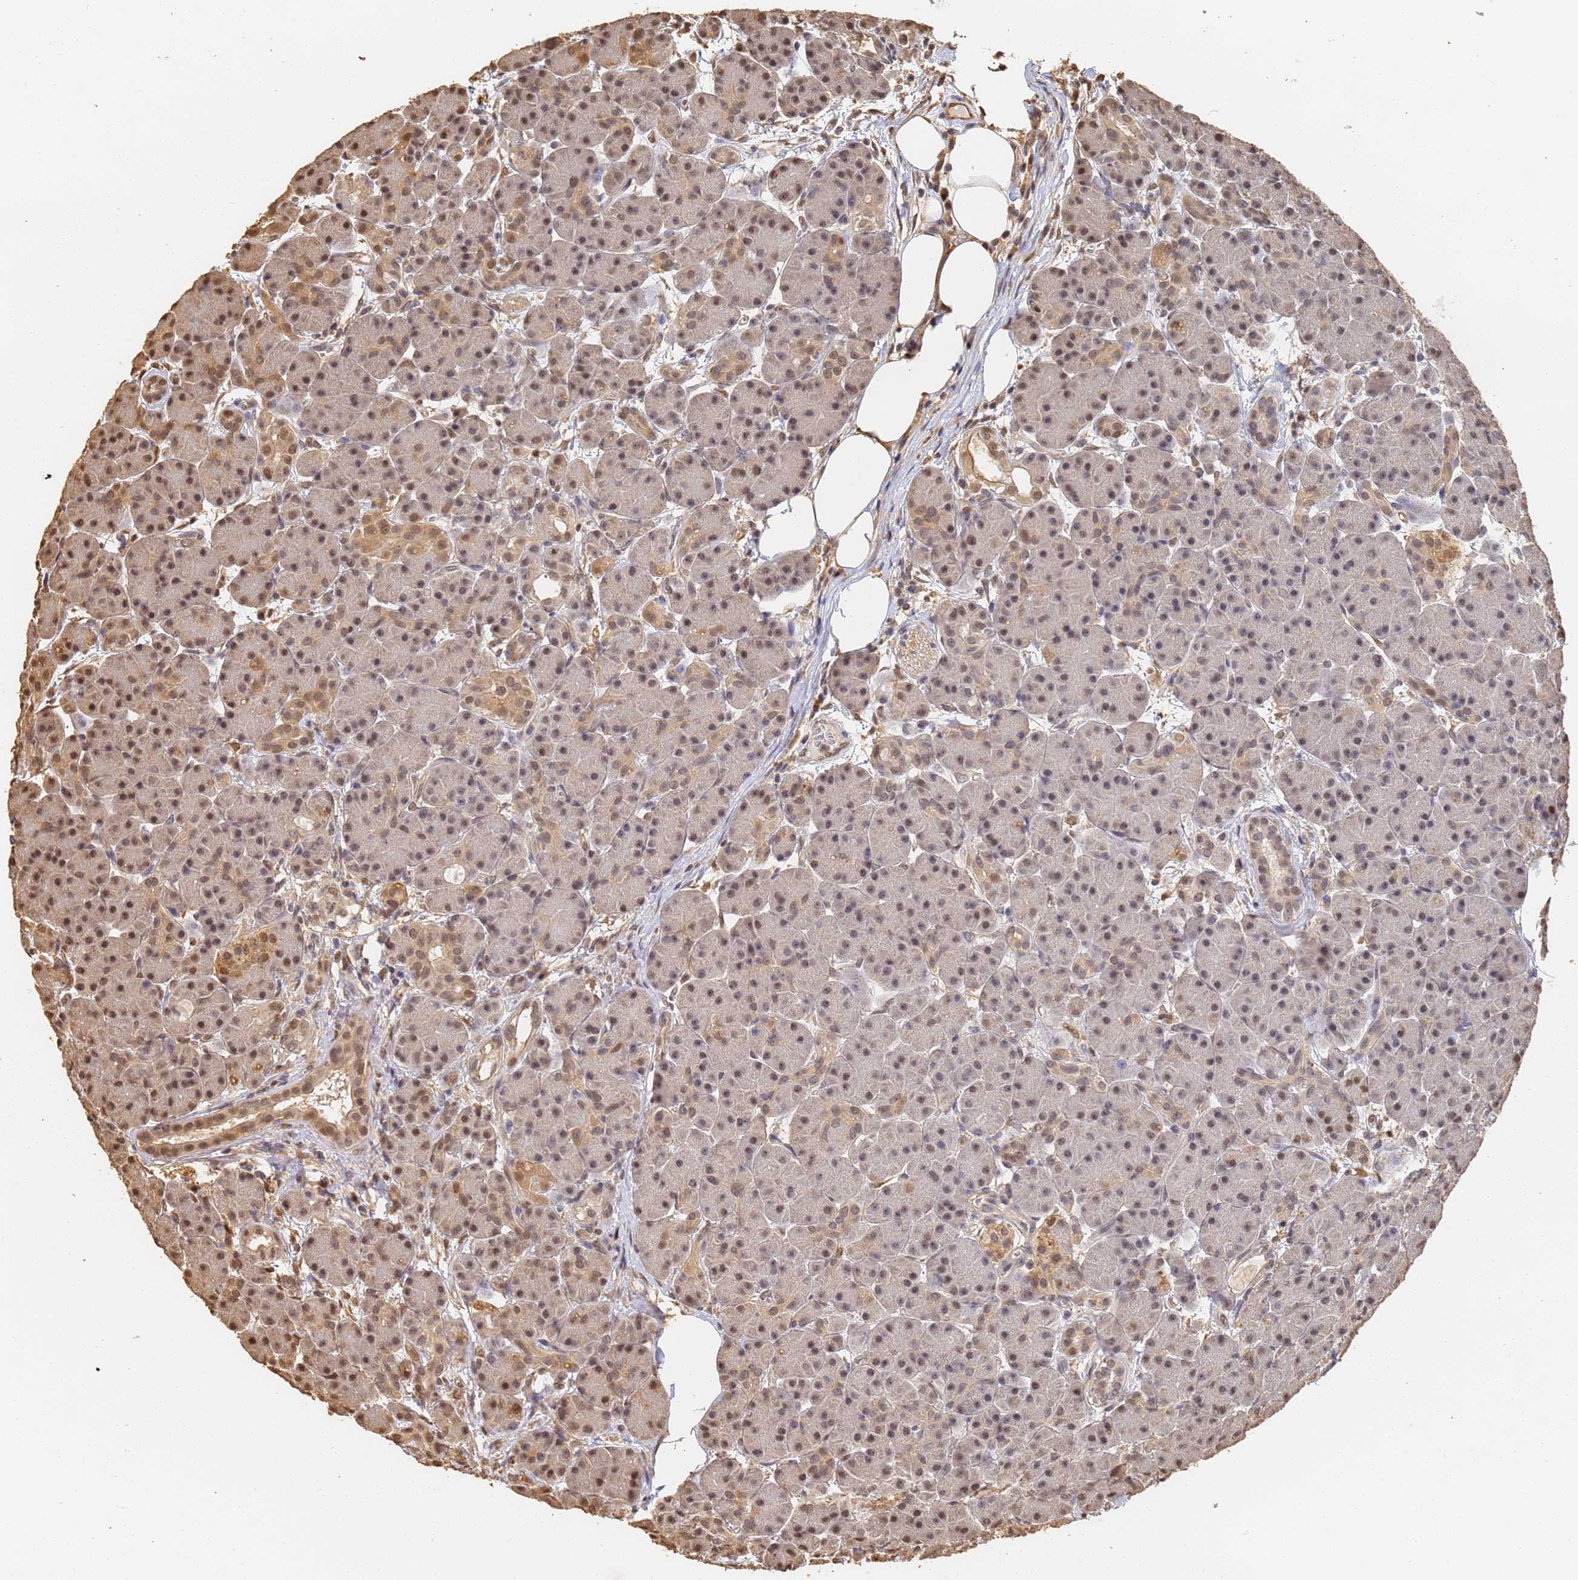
{"staining": {"intensity": "weak", "quantity": "25%-75%", "location": "cytoplasmic/membranous,nuclear"}, "tissue": "pancreas", "cell_type": "Exocrine glandular cells", "image_type": "normal", "snomed": [{"axis": "morphology", "description": "Normal tissue, NOS"}, {"axis": "topography", "description": "Pancreas"}], "caption": "Immunohistochemistry image of normal pancreas: human pancreas stained using immunohistochemistry reveals low levels of weak protein expression localized specifically in the cytoplasmic/membranous,nuclear of exocrine glandular cells, appearing as a cytoplasmic/membranous,nuclear brown color.", "gene": "JAK2", "patient": {"sex": "male", "age": 63}}